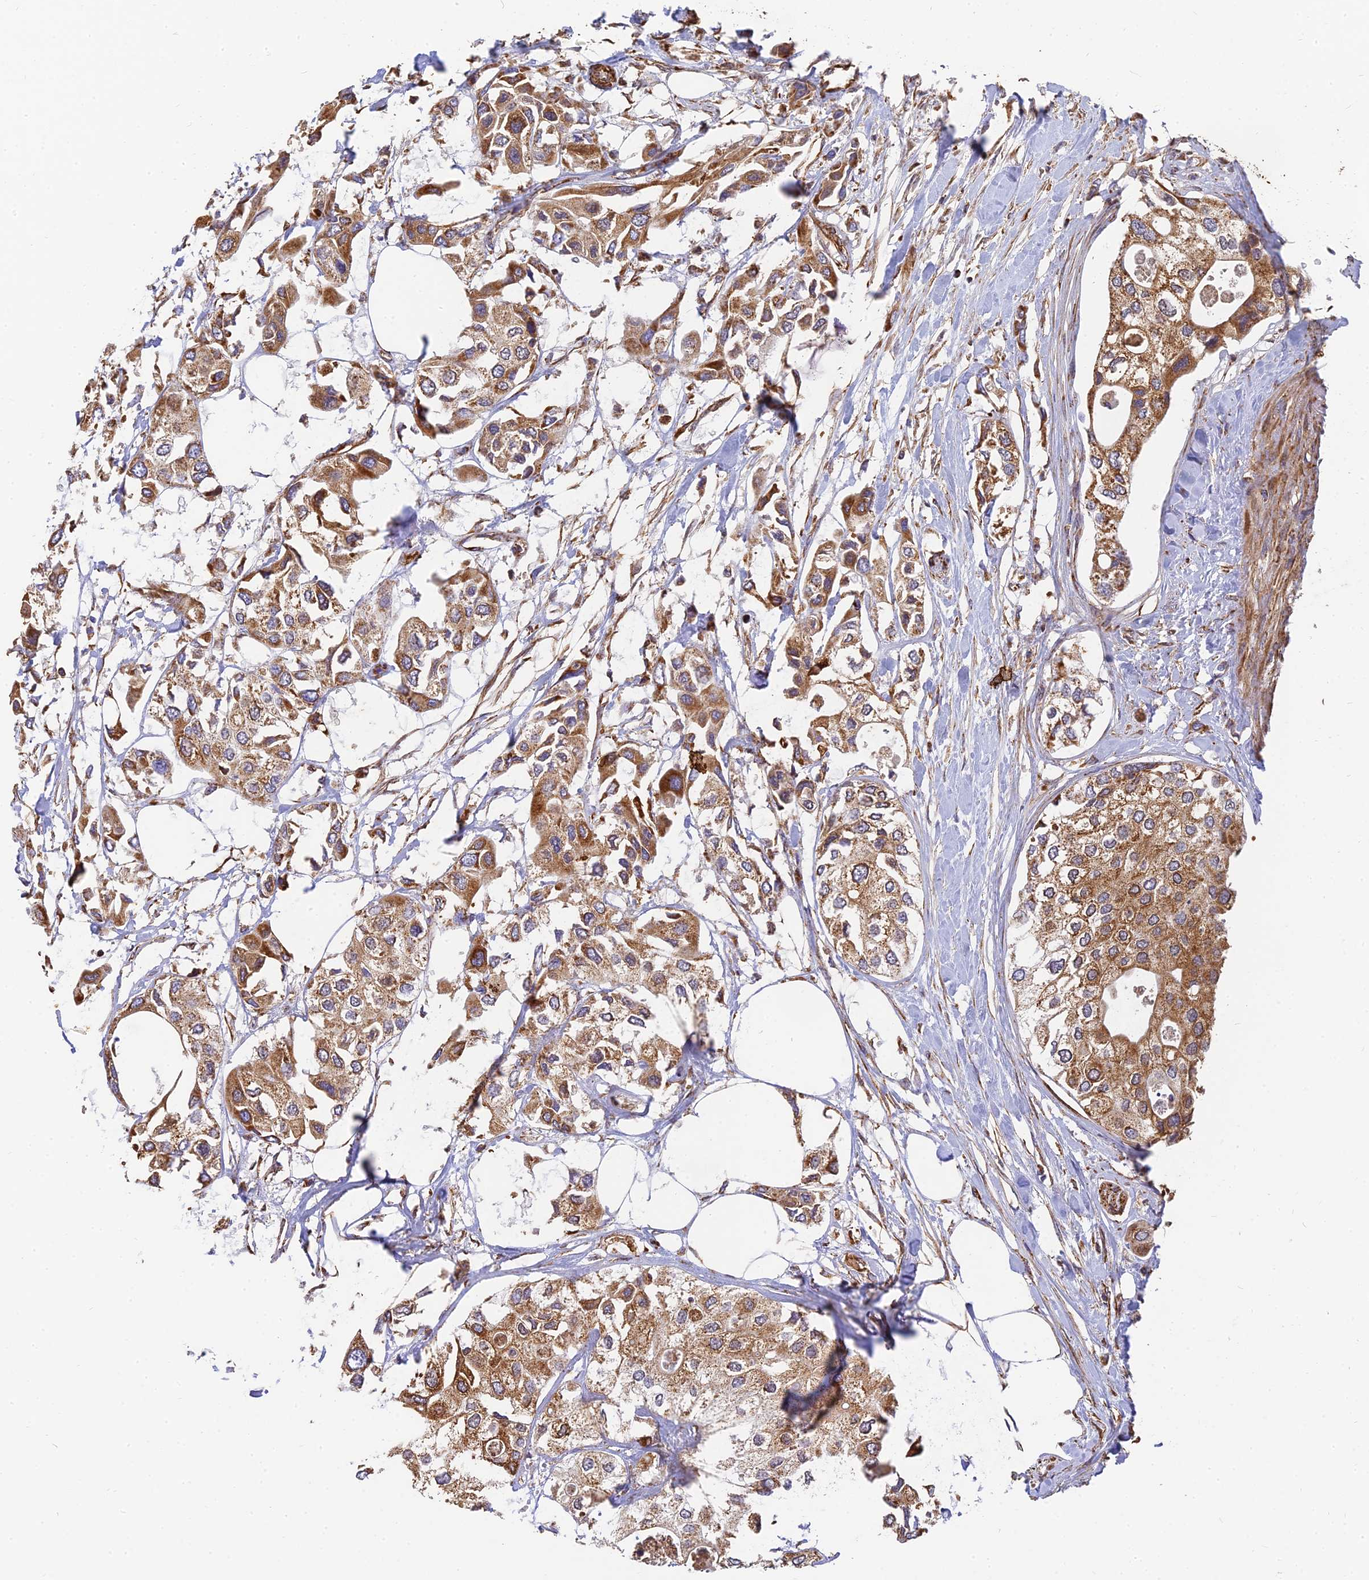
{"staining": {"intensity": "moderate", "quantity": ">75%", "location": "cytoplasmic/membranous"}, "tissue": "urothelial cancer", "cell_type": "Tumor cells", "image_type": "cancer", "snomed": [{"axis": "morphology", "description": "Urothelial carcinoma, High grade"}, {"axis": "topography", "description": "Urinary bladder"}], "caption": "Human urothelial carcinoma (high-grade) stained for a protein (brown) reveals moderate cytoplasmic/membranous positive expression in about >75% of tumor cells.", "gene": "DSTYK", "patient": {"sex": "male", "age": 64}}